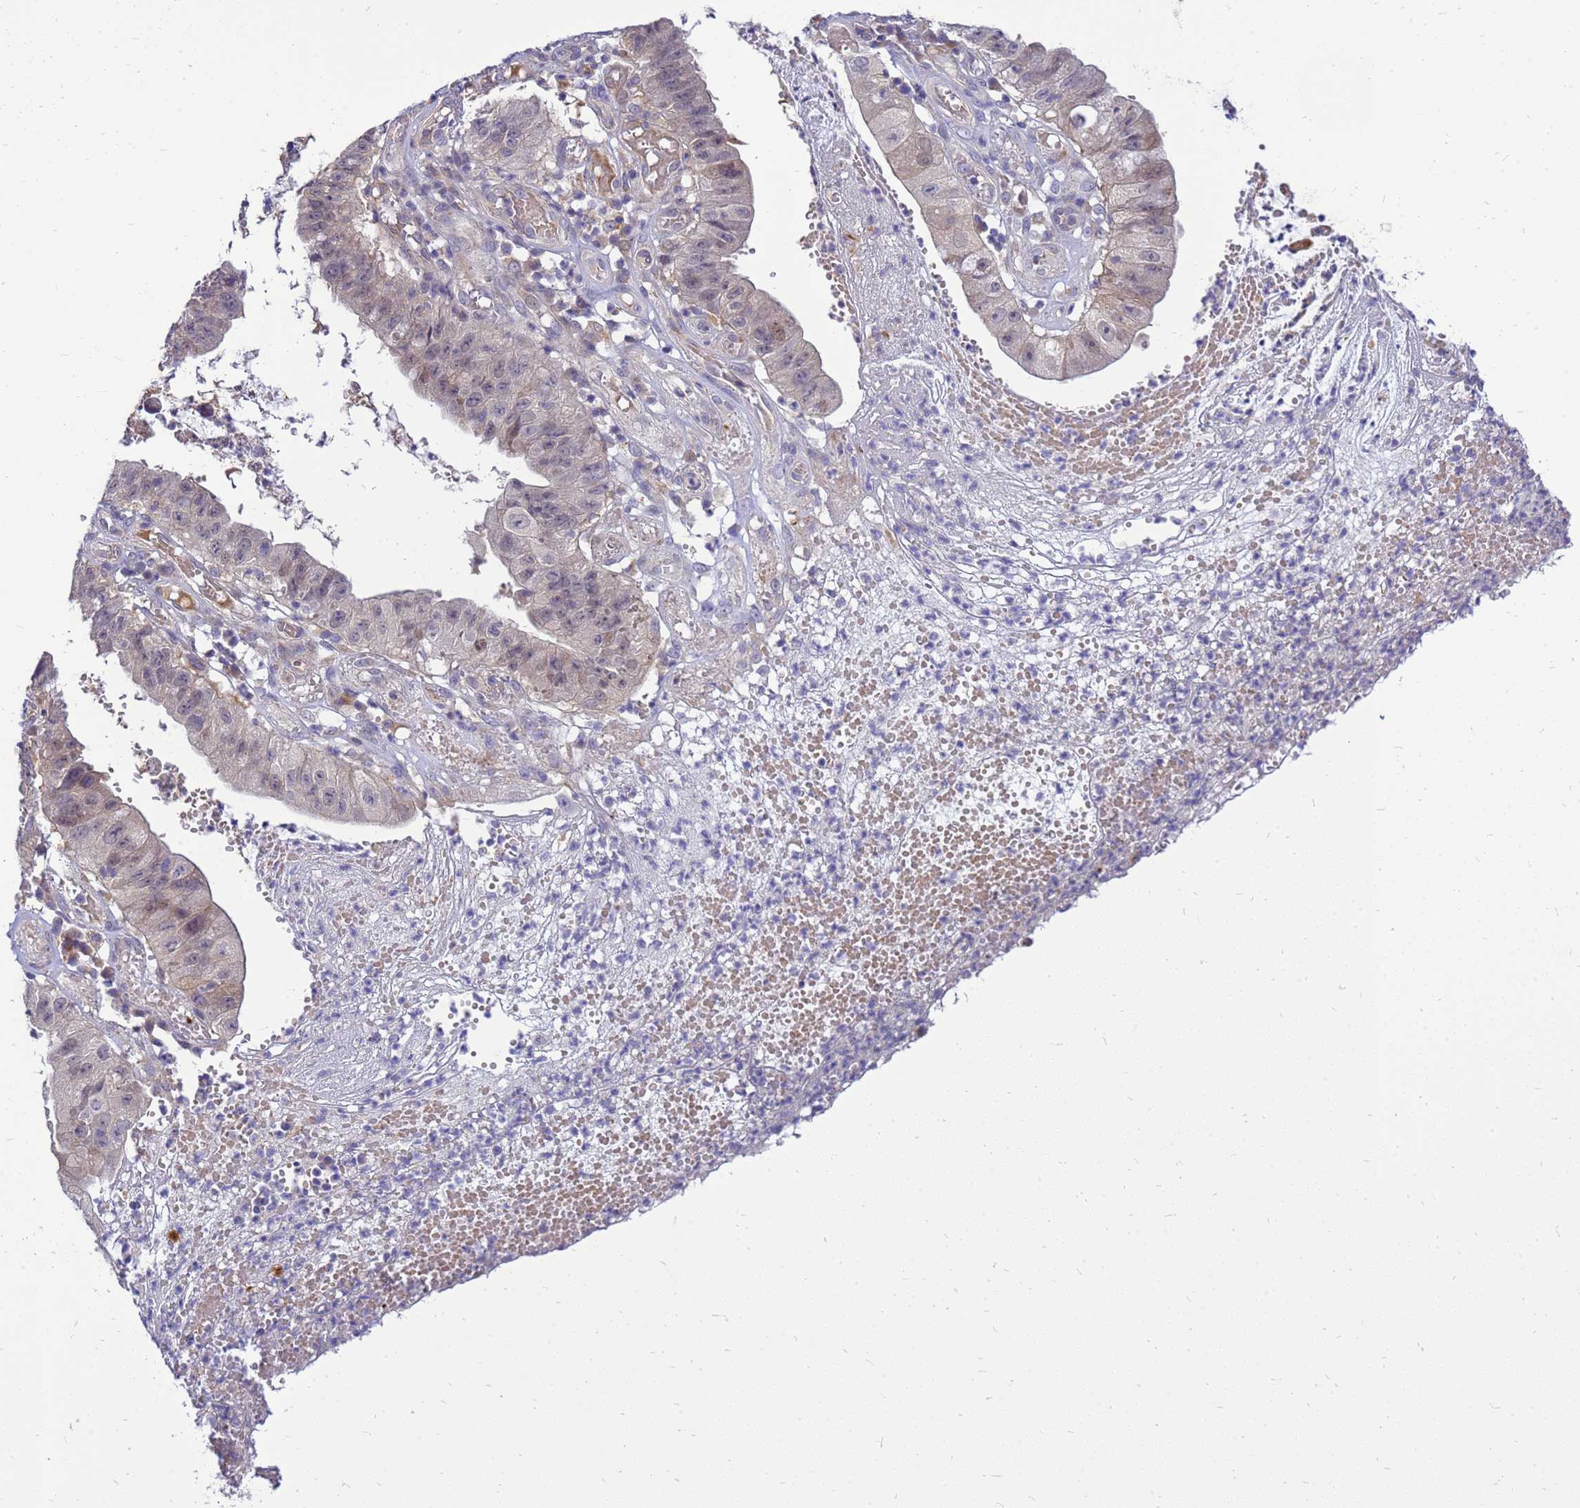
{"staining": {"intensity": "weak", "quantity": "<25%", "location": "cytoplasmic/membranous"}, "tissue": "stomach cancer", "cell_type": "Tumor cells", "image_type": "cancer", "snomed": [{"axis": "morphology", "description": "Adenocarcinoma, NOS"}, {"axis": "topography", "description": "Stomach"}], "caption": "Protein analysis of adenocarcinoma (stomach) reveals no significant expression in tumor cells.", "gene": "ENOPH1", "patient": {"sex": "male", "age": 59}}